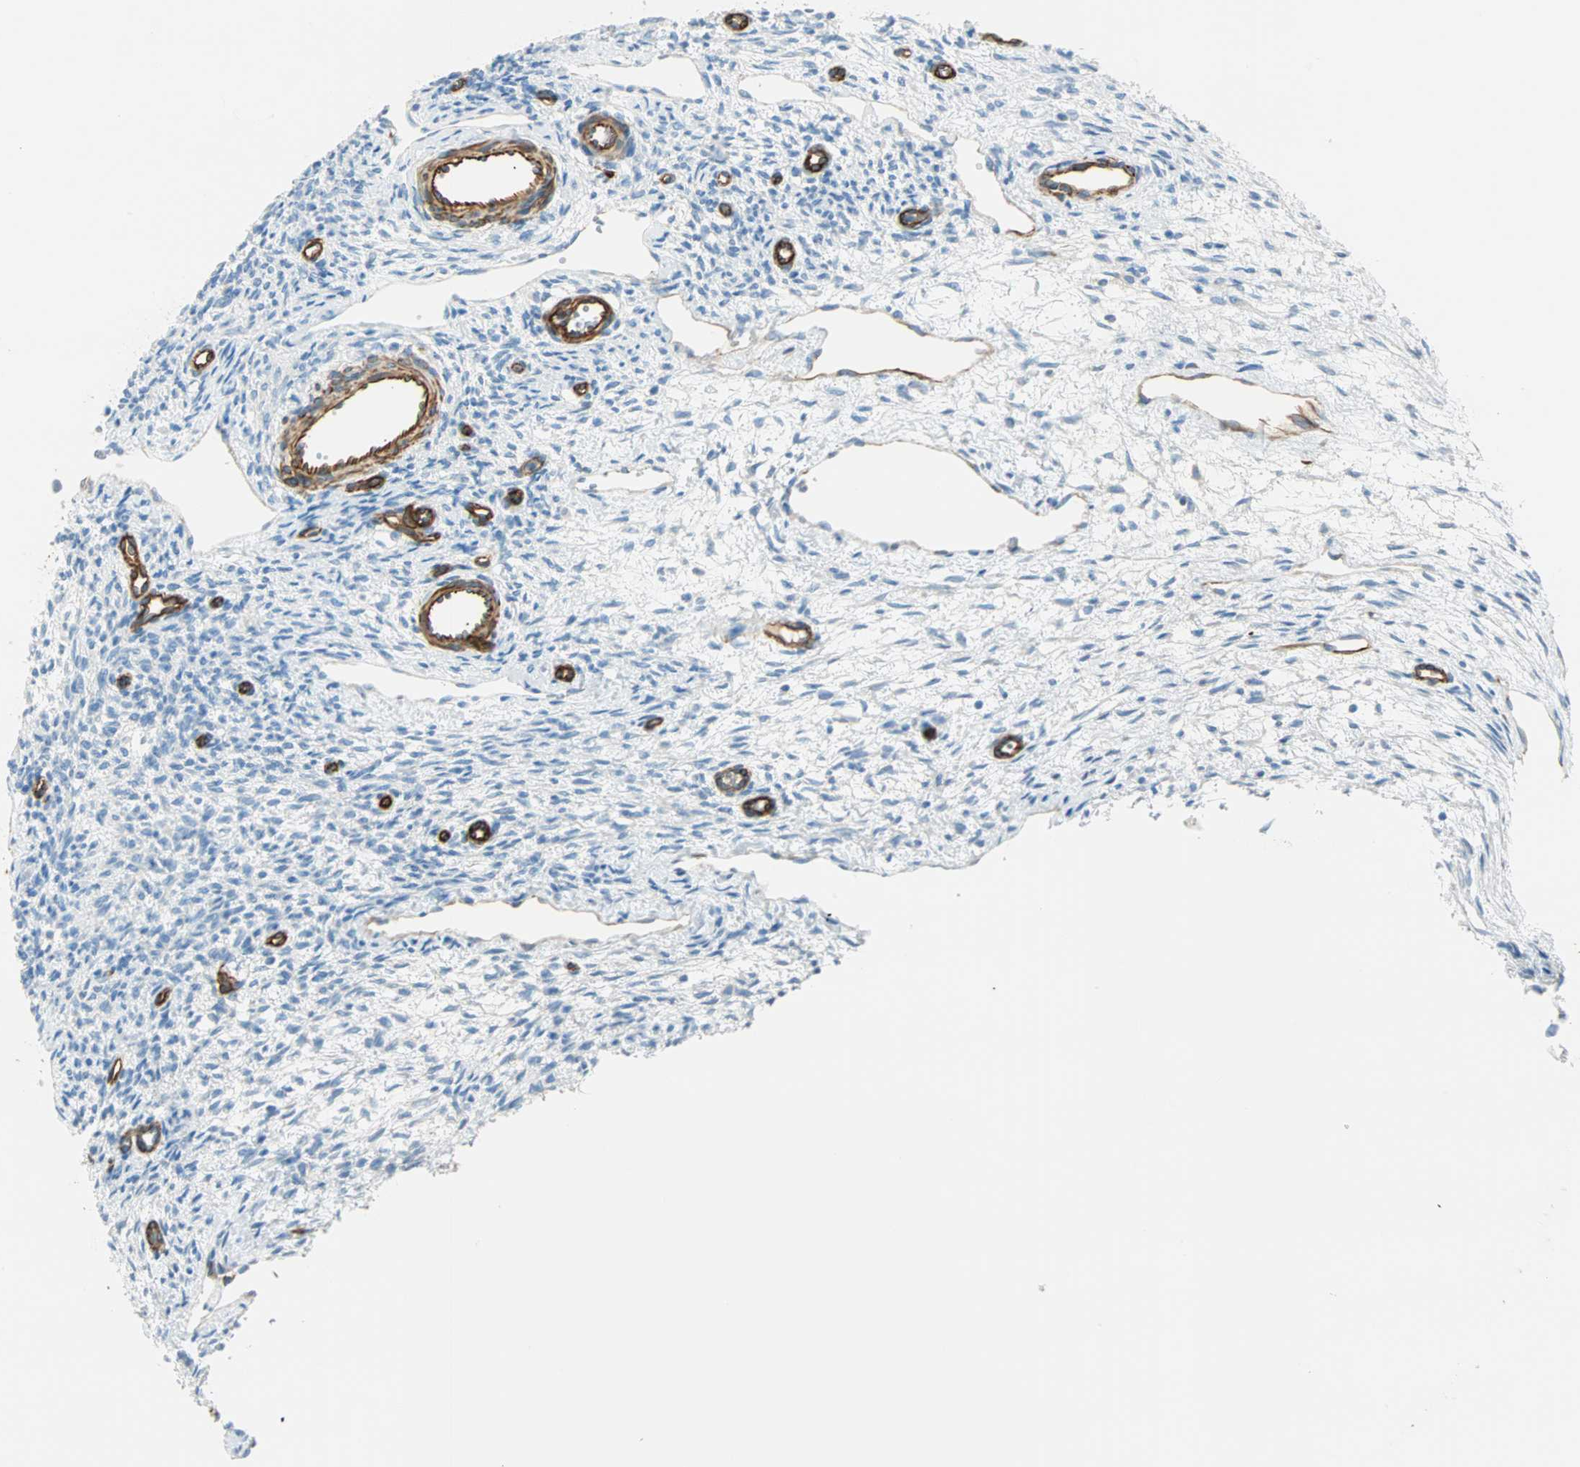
{"staining": {"intensity": "negative", "quantity": "none", "location": "none"}, "tissue": "ovary", "cell_type": "Ovarian stroma cells", "image_type": "normal", "snomed": [{"axis": "morphology", "description": "Normal tissue, NOS"}, {"axis": "topography", "description": "Ovary"}], "caption": "Human ovary stained for a protein using immunohistochemistry (IHC) demonstrates no positivity in ovarian stroma cells.", "gene": "NES", "patient": {"sex": "female", "age": 33}}